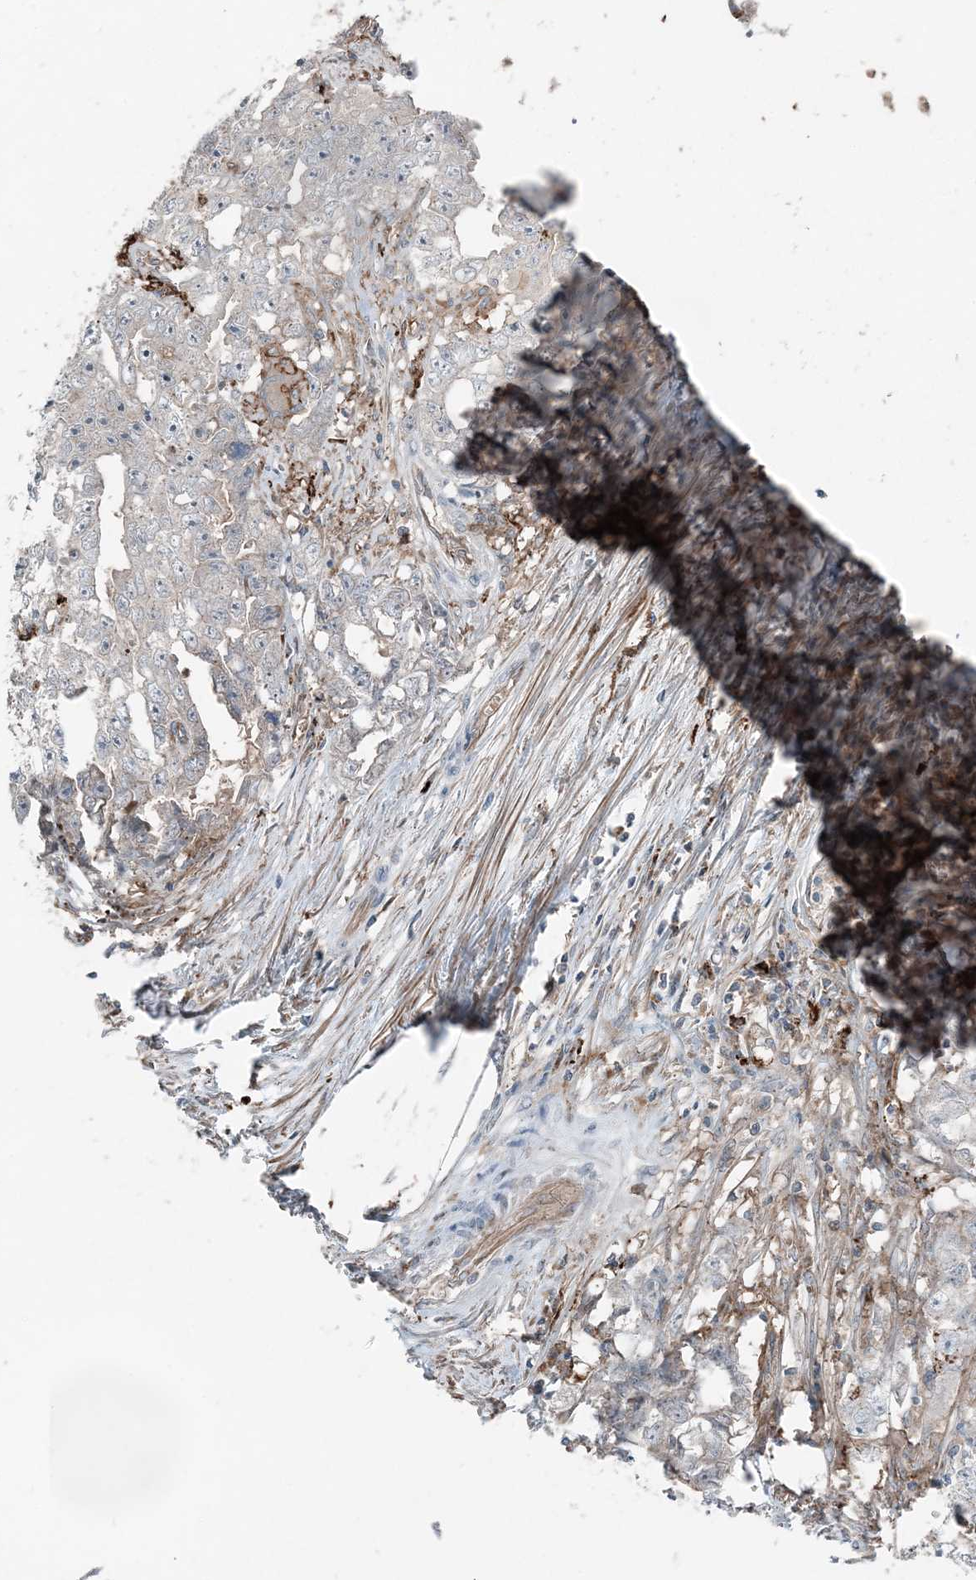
{"staining": {"intensity": "negative", "quantity": "none", "location": "none"}, "tissue": "testis cancer", "cell_type": "Tumor cells", "image_type": "cancer", "snomed": [{"axis": "morphology", "description": "Seminoma, NOS"}, {"axis": "morphology", "description": "Carcinoma, Embryonal, NOS"}, {"axis": "topography", "description": "Testis"}], "caption": "Photomicrograph shows no protein expression in tumor cells of seminoma (testis) tissue. The staining was performed using DAB to visualize the protein expression in brown, while the nuclei were stained in blue with hematoxylin (Magnification: 20x).", "gene": "KY", "patient": {"sex": "male", "age": 43}}